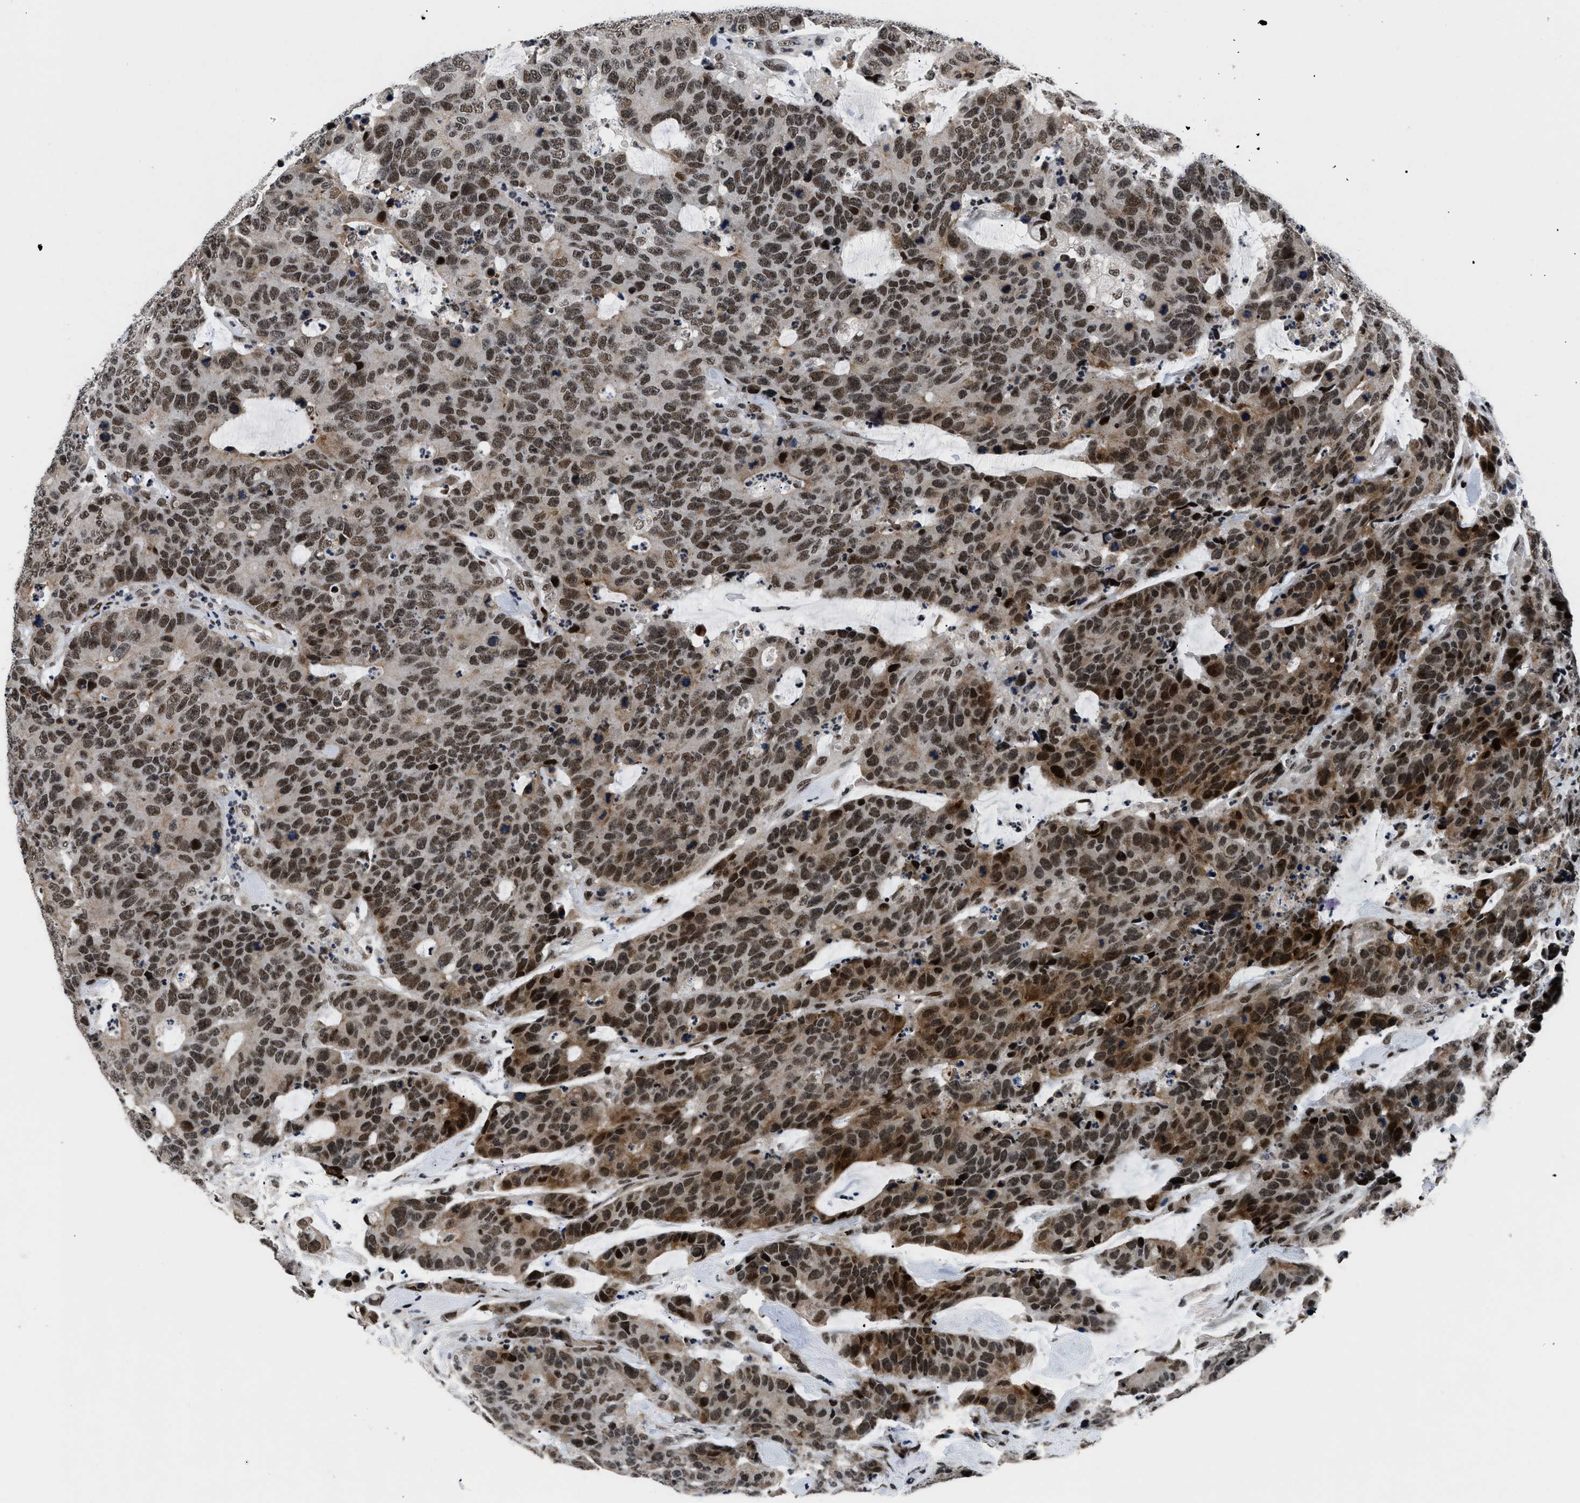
{"staining": {"intensity": "strong", "quantity": ">75%", "location": "nuclear"}, "tissue": "colorectal cancer", "cell_type": "Tumor cells", "image_type": "cancer", "snomed": [{"axis": "morphology", "description": "Adenocarcinoma, NOS"}, {"axis": "topography", "description": "Colon"}], "caption": "A high amount of strong nuclear staining is present in approximately >75% of tumor cells in colorectal adenocarcinoma tissue. The staining was performed using DAB (3,3'-diaminobenzidine) to visualize the protein expression in brown, while the nuclei were stained in blue with hematoxylin (Magnification: 20x).", "gene": "SMARCB1", "patient": {"sex": "female", "age": 86}}